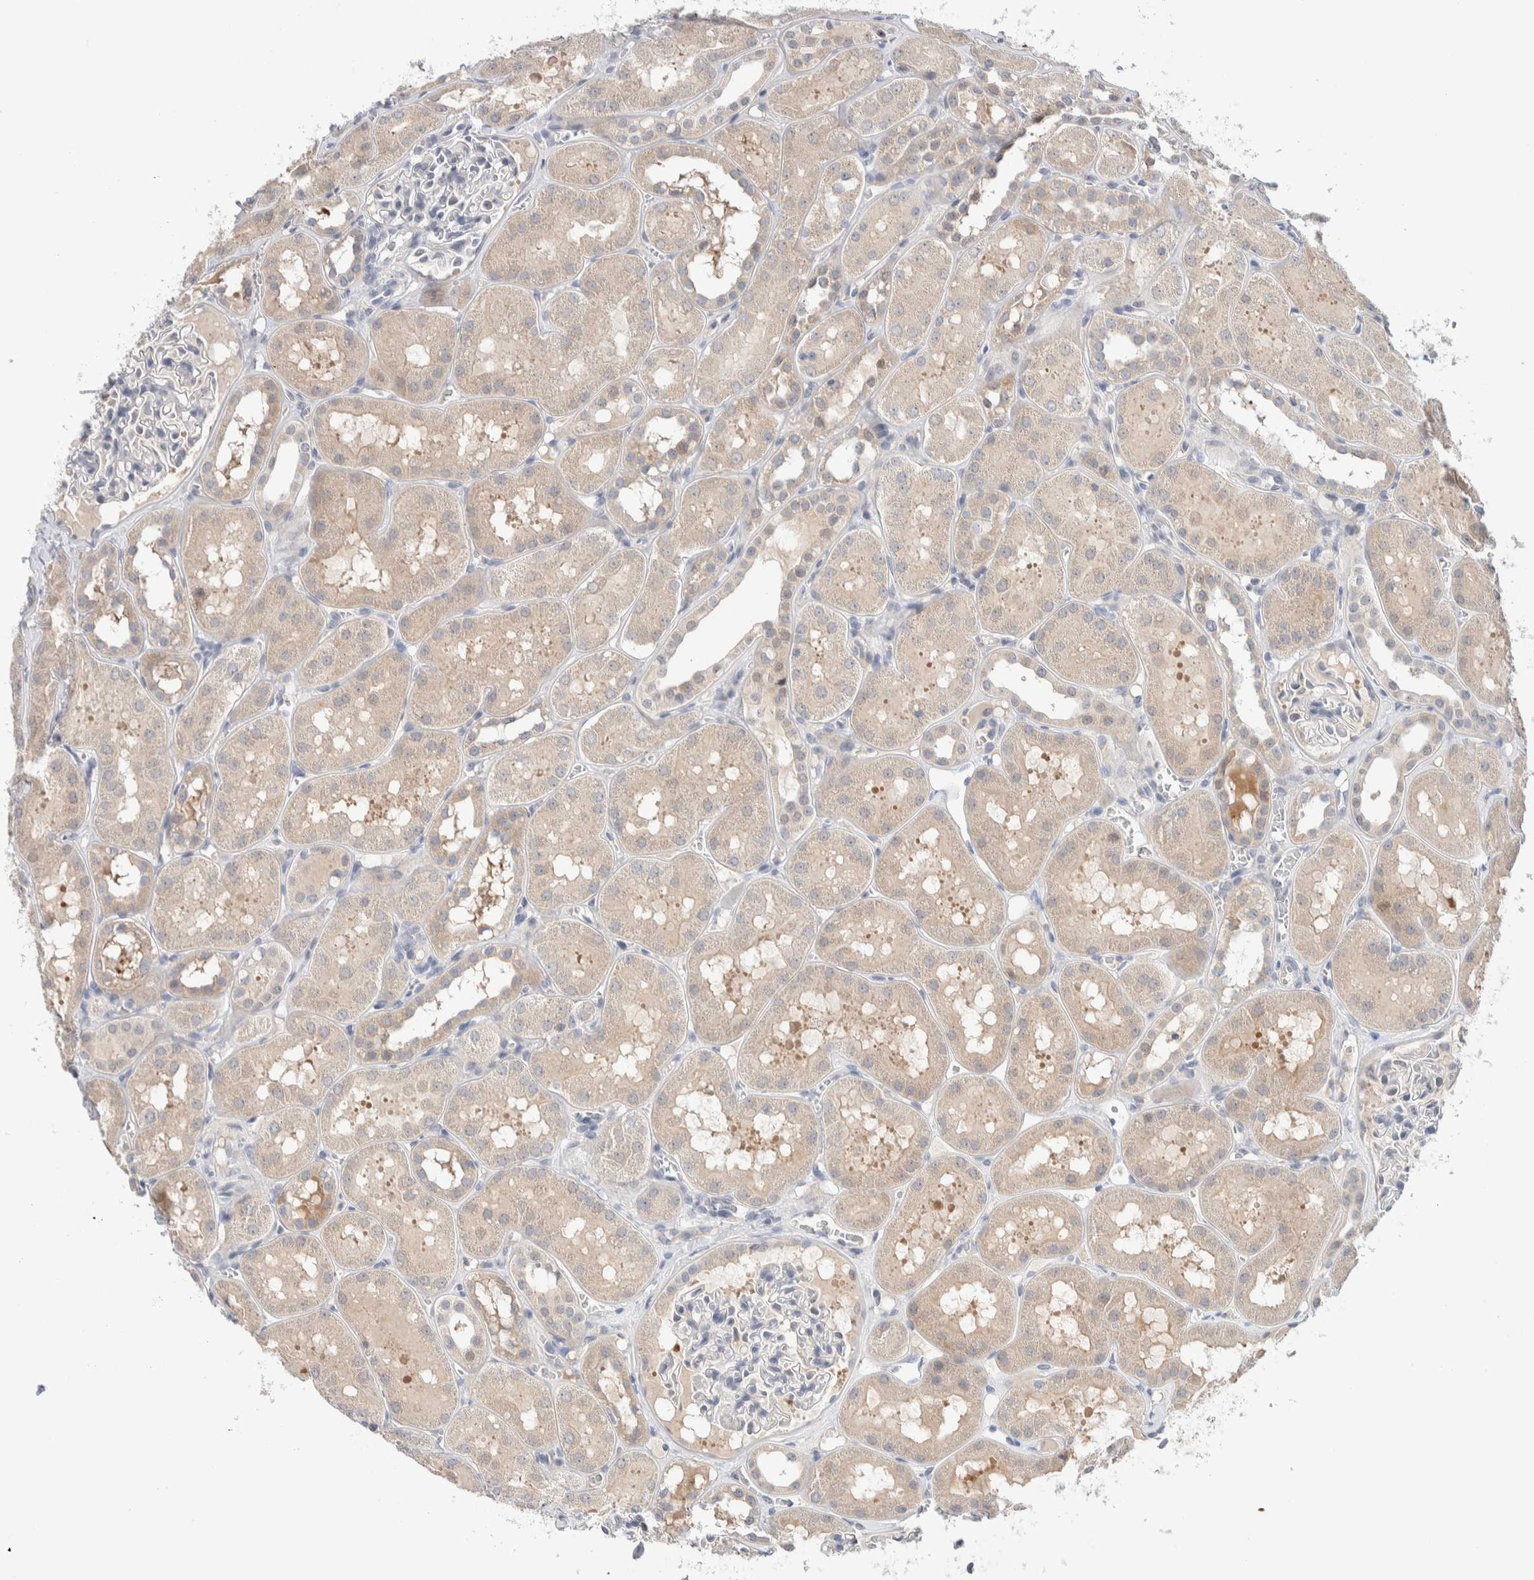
{"staining": {"intensity": "negative", "quantity": "none", "location": "none"}, "tissue": "kidney", "cell_type": "Cells in glomeruli", "image_type": "normal", "snomed": [{"axis": "morphology", "description": "Normal tissue, NOS"}, {"axis": "topography", "description": "Kidney"}, {"axis": "topography", "description": "Urinary bladder"}], "caption": "Histopathology image shows no significant protein staining in cells in glomeruli of unremarkable kidney.", "gene": "DNAJB6", "patient": {"sex": "male", "age": 16}}